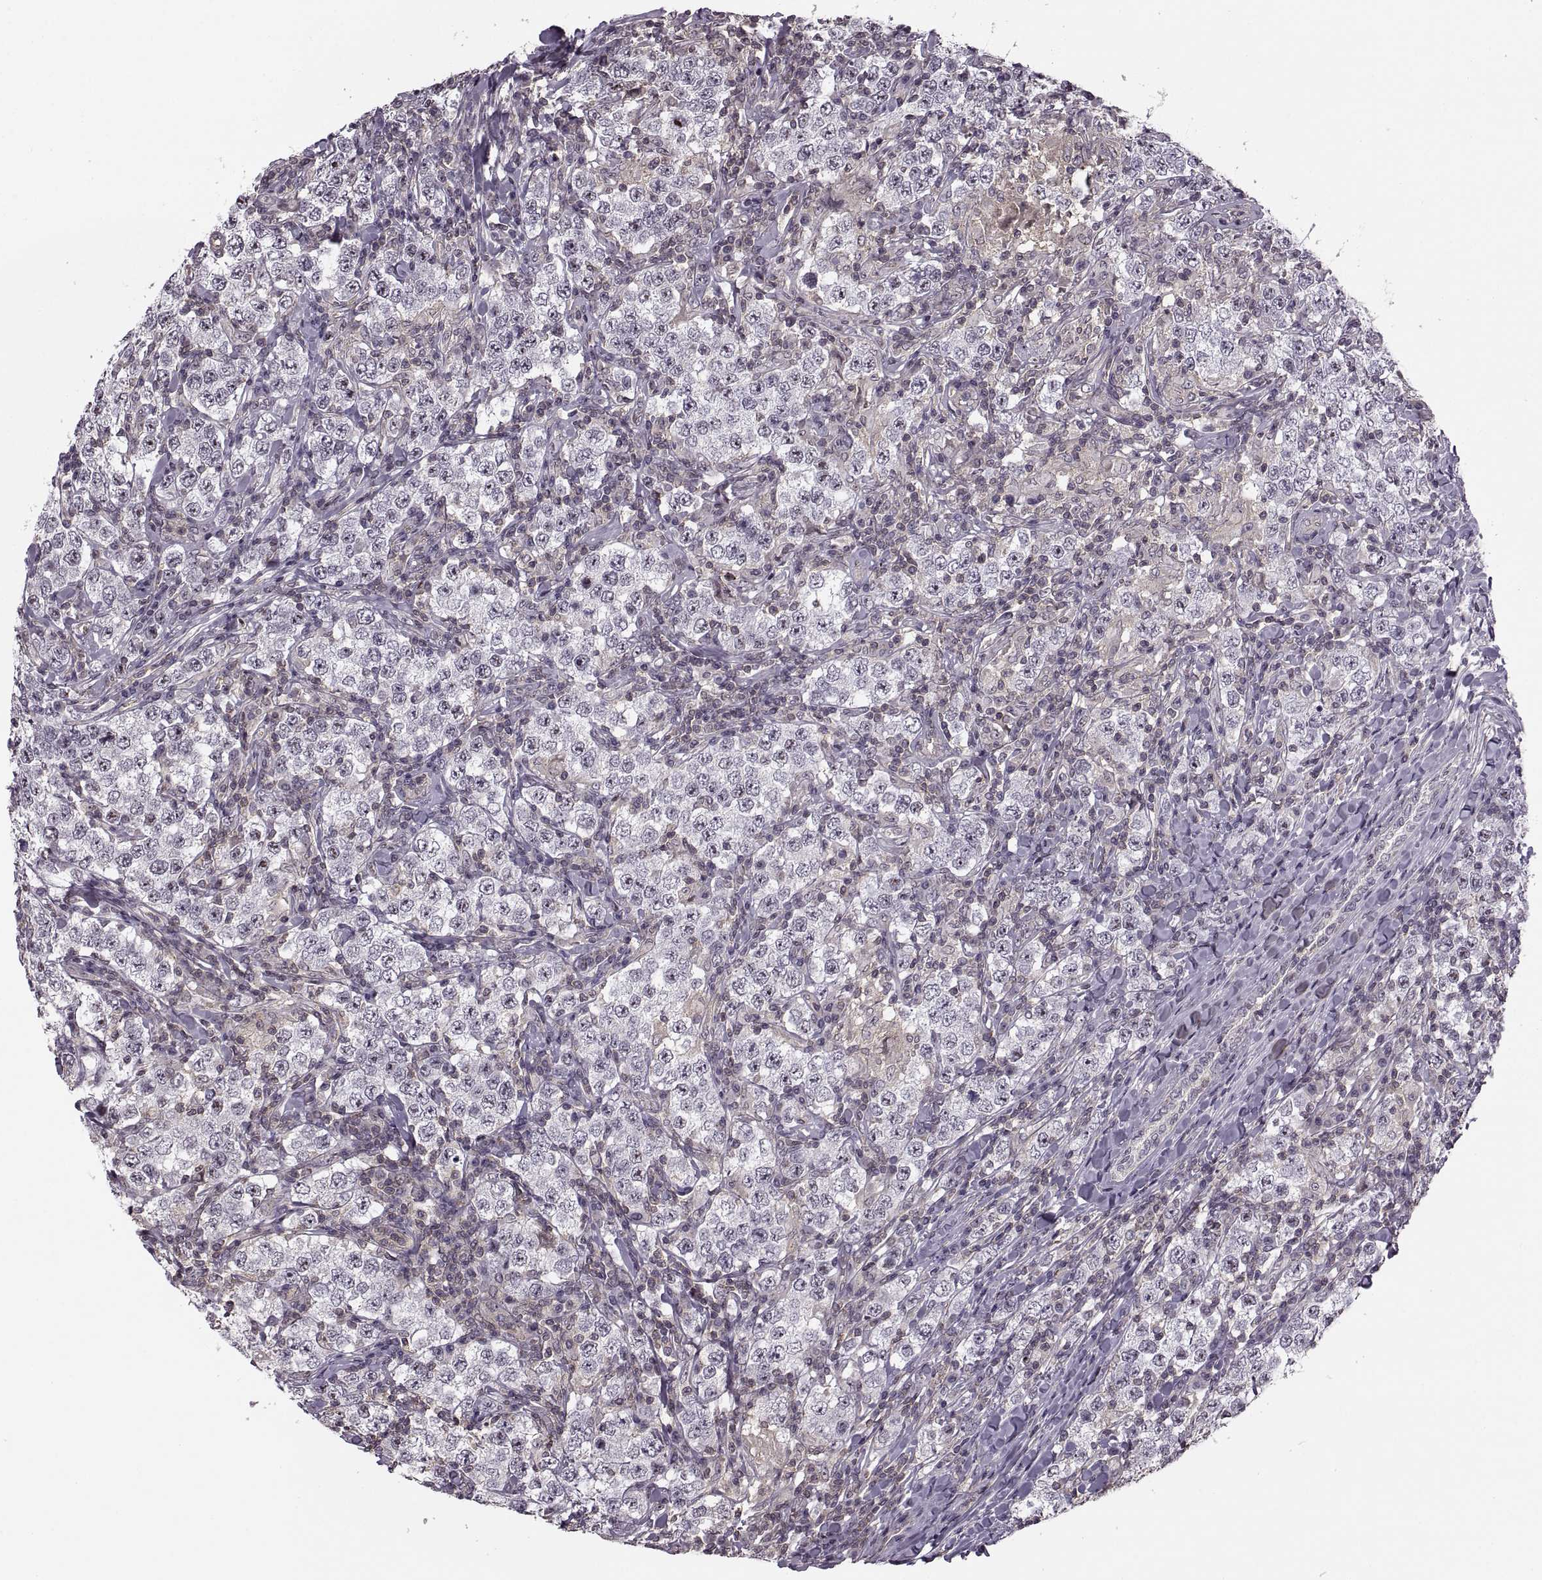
{"staining": {"intensity": "moderate", "quantity": "<25%", "location": "nuclear"}, "tissue": "testis cancer", "cell_type": "Tumor cells", "image_type": "cancer", "snomed": [{"axis": "morphology", "description": "Seminoma, NOS"}, {"axis": "morphology", "description": "Carcinoma, Embryonal, NOS"}, {"axis": "topography", "description": "Testis"}], "caption": "Protein staining of testis embryonal carcinoma tissue demonstrates moderate nuclear staining in about <25% of tumor cells.", "gene": "LUZP2", "patient": {"sex": "male", "age": 41}}